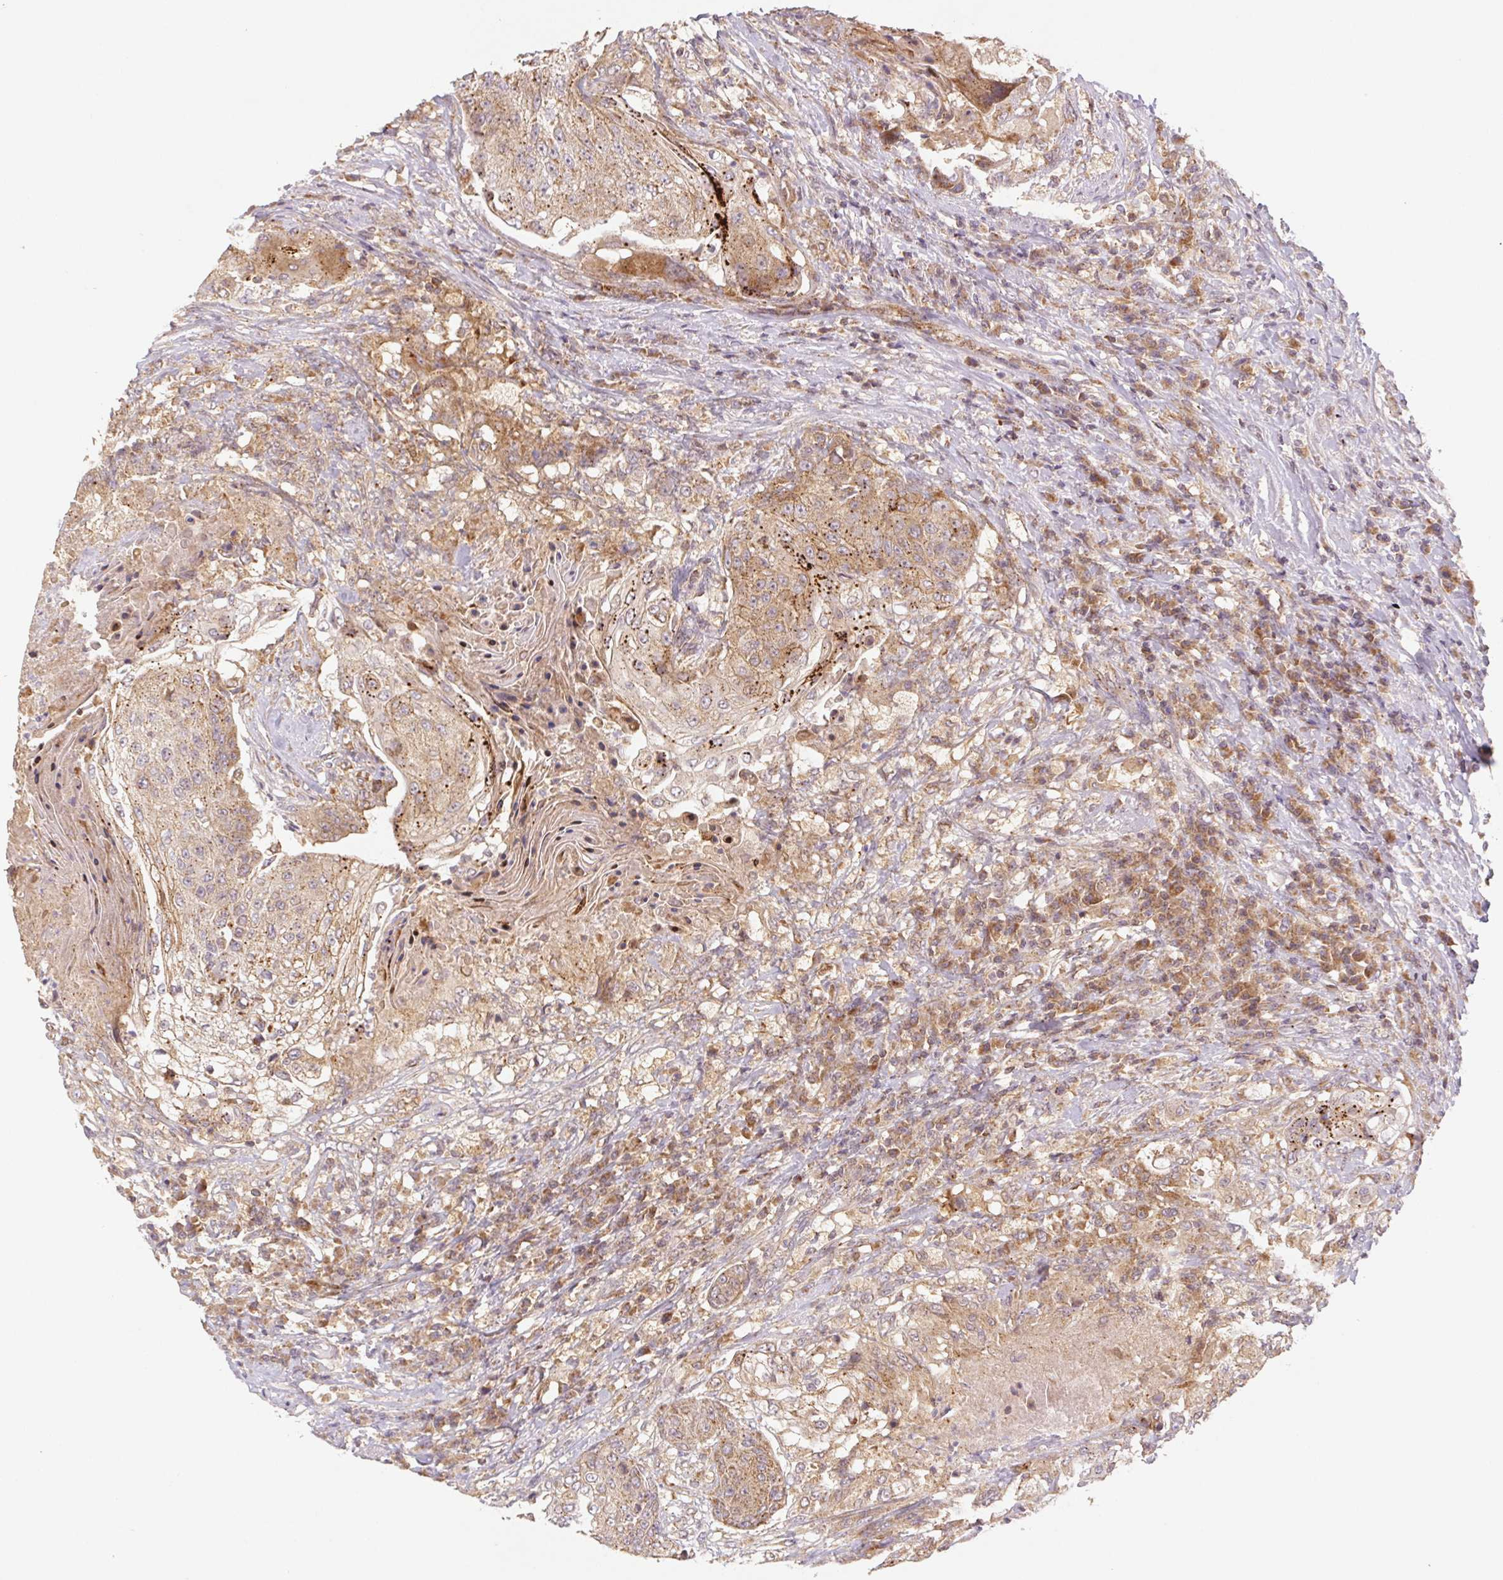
{"staining": {"intensity": "weak", "quantity": ">75%", "location": "cytoplasmic/membranous"}, "tissue": "urothelial cancer", "cell_type": "Tumor cells", "image_type": "cancer", "snomed": [{"axis": "morphology", "description": "Urothelial carcinoma, High grade"}, {"axis": "topography", "description": "Urinary bladder"}], "caption": "Urothelial cancer tissue reveals weak cytoplasmic/membranous staining in about >75% of tumor cells", "gene": "MTHFD1", "patient": {"sex": "female", "age": 63}}